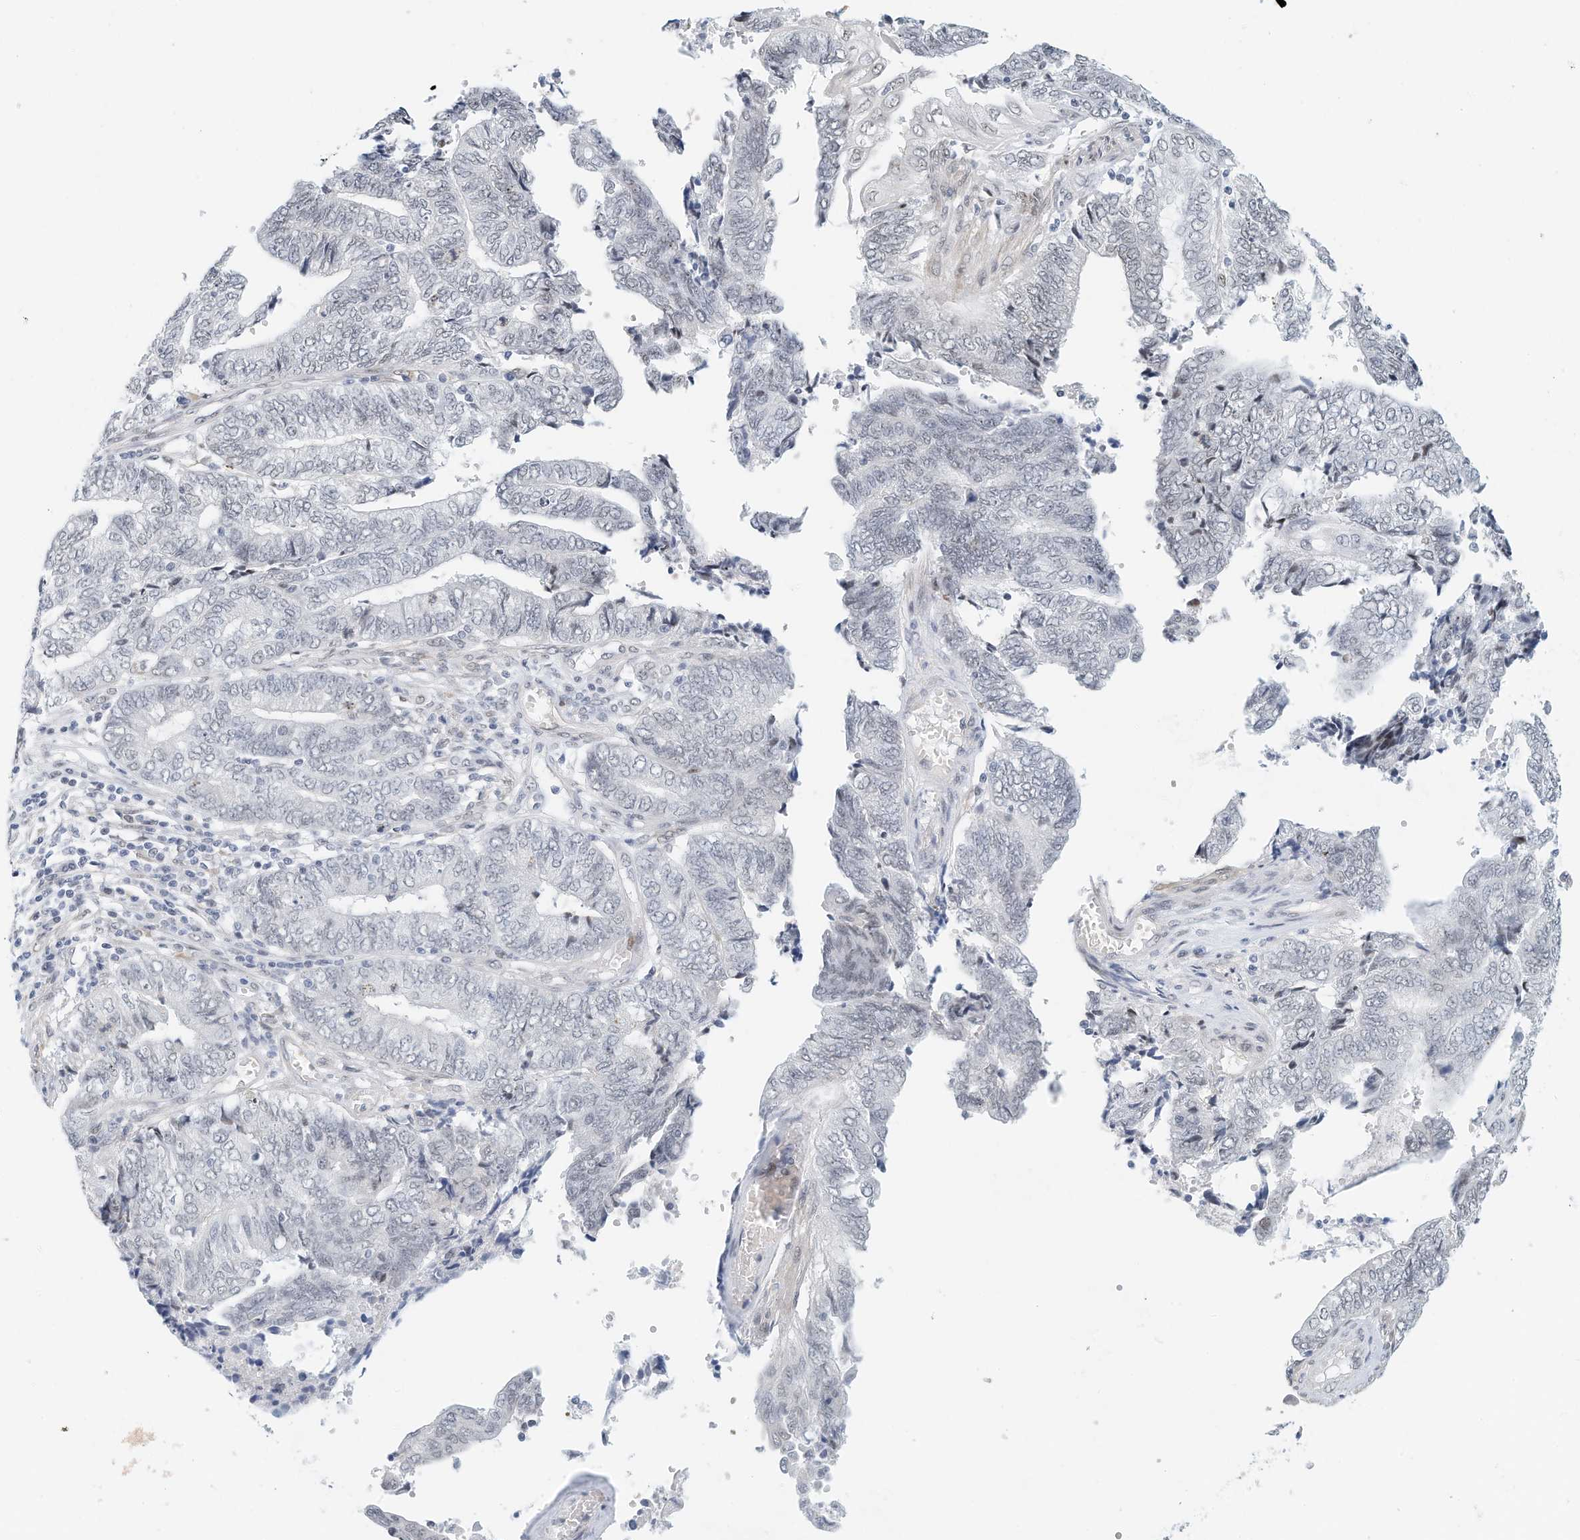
{"staining": {"intensity": "negative", "quantity": "none", "location": "none"}, "tissue": "endometrial cancer", "cell_type": "Tumor cells", "image_type": "cancer", "snomed": [{"axis": "morphology", "description": "Adenocarcinoma, NOS"}, {"axis": "topography", "description": "Uterus"}, {"axis": "topography", "description": "Endometrium"}], "caption": "IHC image of neoplastic tissue: human endometrial cancer stained with DAB (3,3'-diaminobenzidine) displays no significant protein positivity in tumor cells.", "gene": "ARHGAP28", "patient": {"sex": "female", "age": 70}}